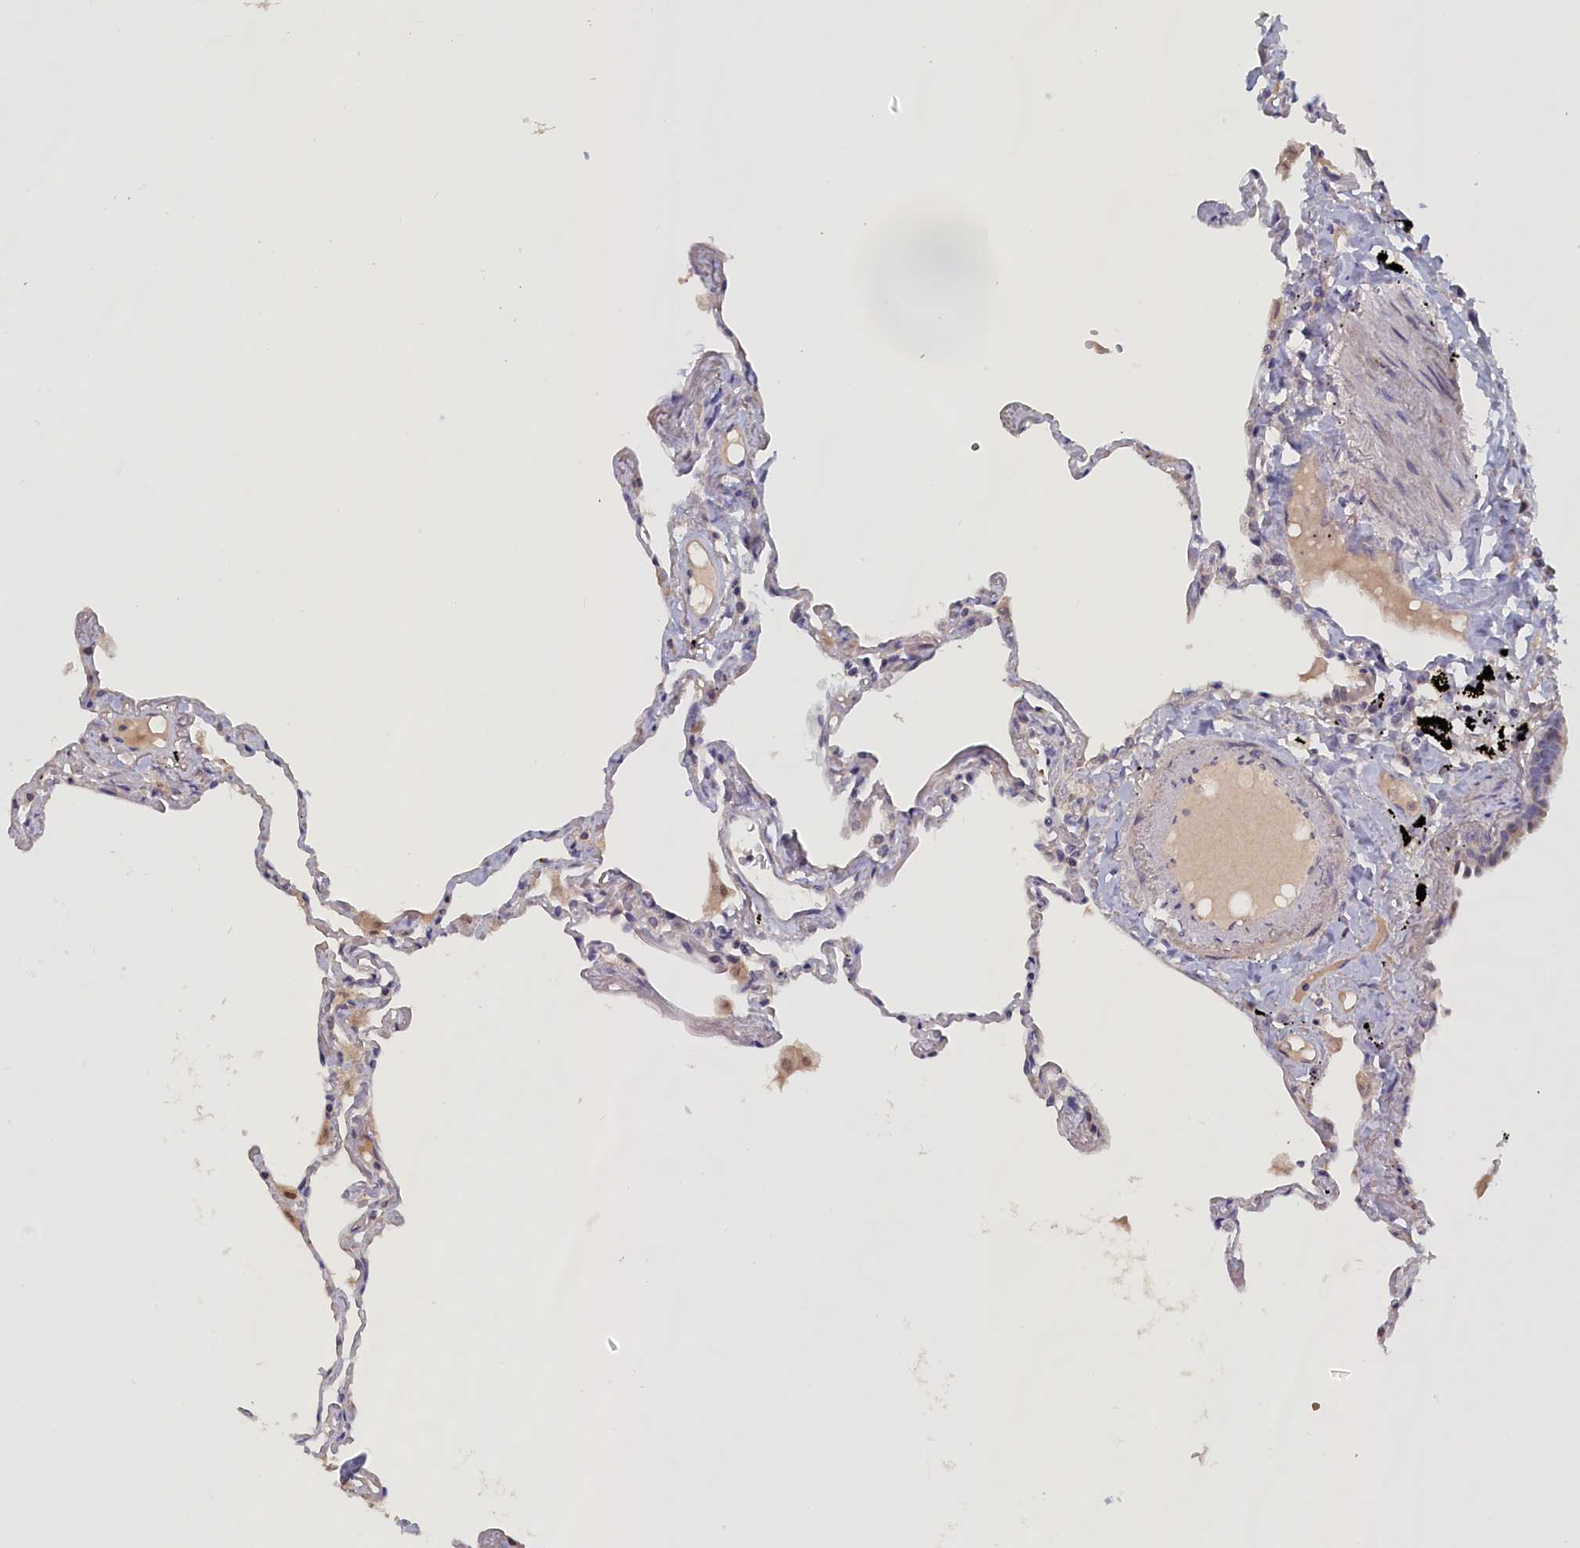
{"staining": {"intensity": "negative", "quantity": "none", "location": "none"}, "tissue": "lung", "cell_type": "Alveolar cells", "image_type": "normal", "snomed": [{"axis": "morphology", "description": "Normal tissue, NOS"}, {"axis": "topography", "description": "Lung"}], "caption": "Immunohistochemistry (IHC) image of normal lung: lung stained with DAB (3,3'-diaminobenzidine) shows no significant protein staining in alveolar cells. The staining is performed using DAB (3,3'-diaminobenzidine) brown chromogen with nuclei counter-stained in using hematoxylin.", "gene": "IGFALS", "patient": {"sex": "female", "age": 67}}